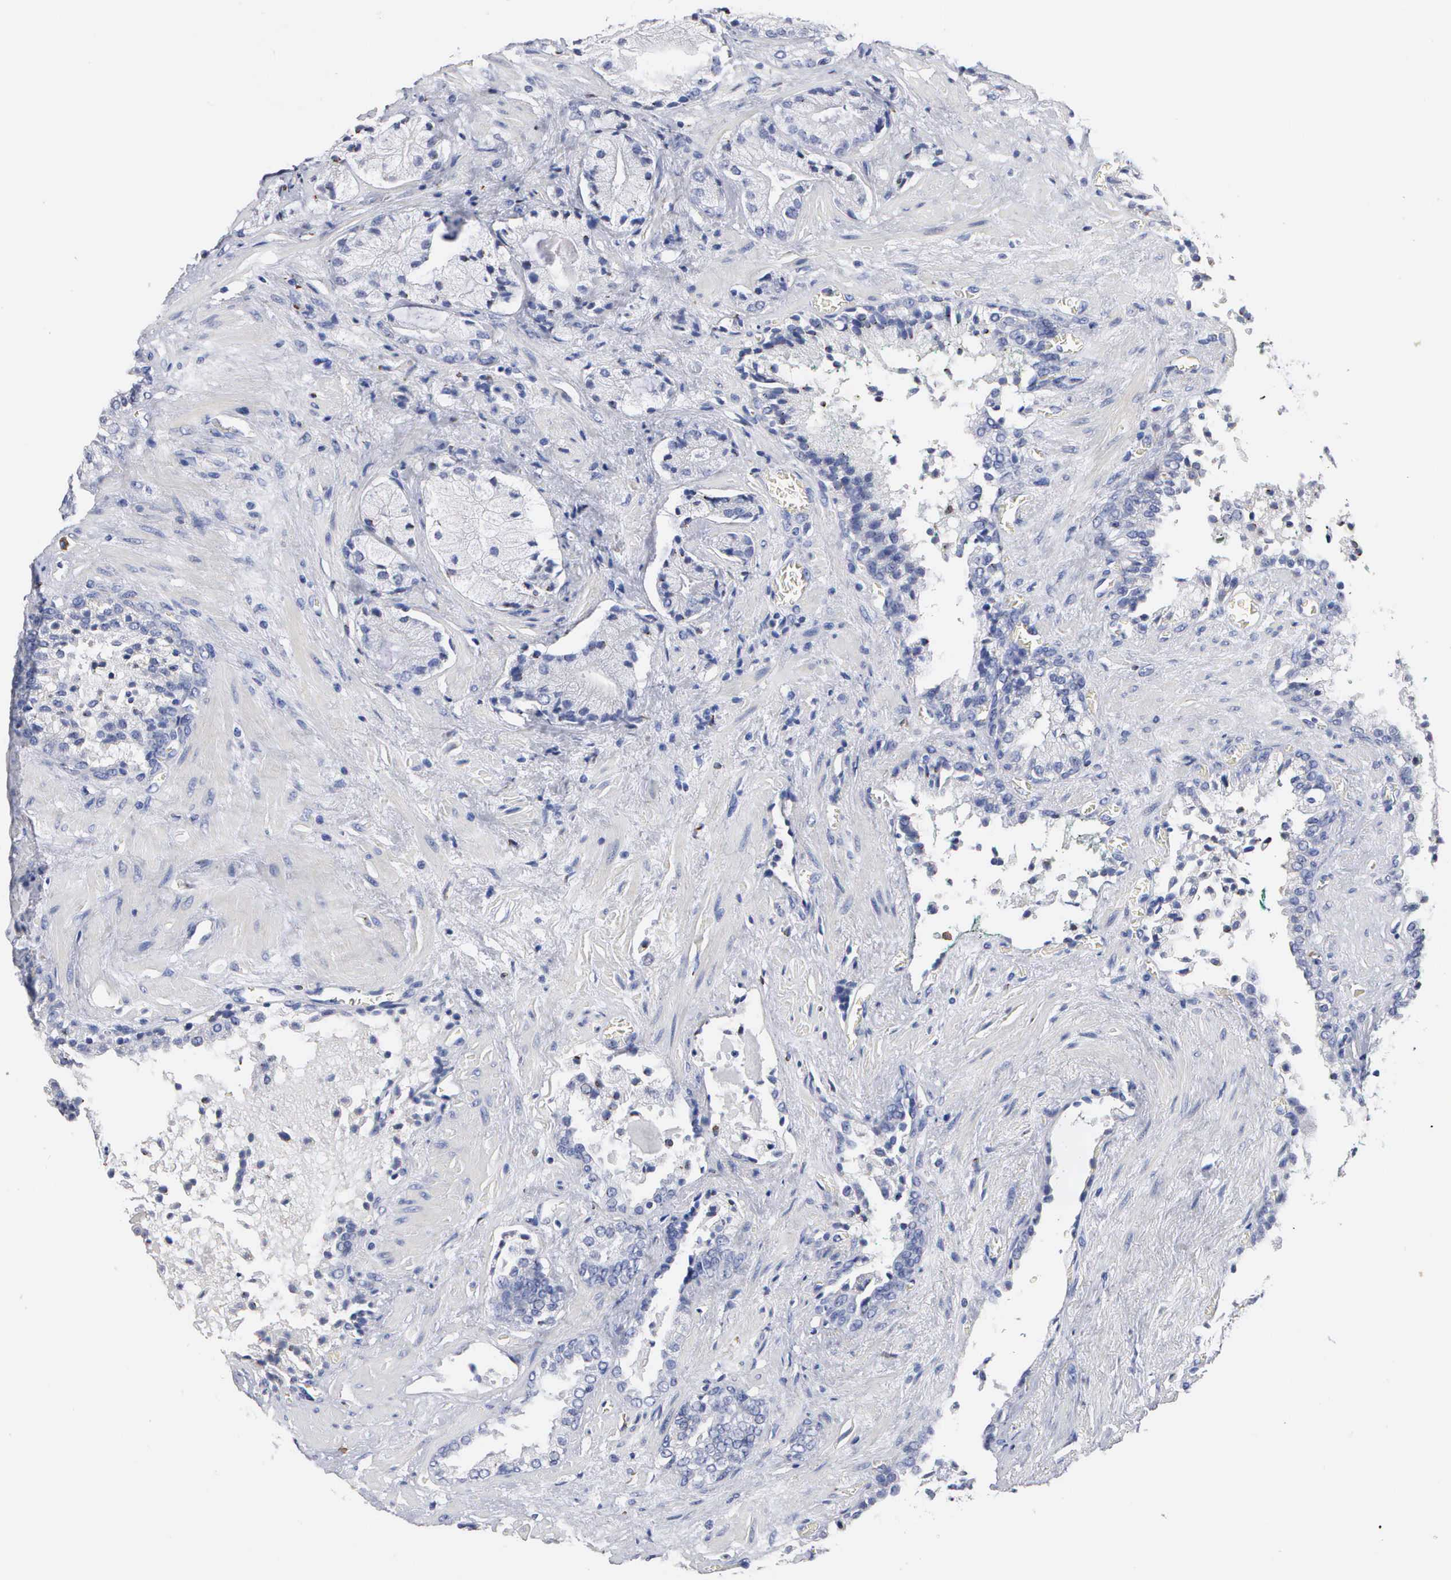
{"staining": {"intensity": "negative", "quantity": "none", "location": "none"}, "tissue": "prostate cancer", "cell_type": "Tumor cells", "image_type": "cancer", "snomed": [{"axis": "morphology", "description": "Adenocarcinoma, Medium grade"}, {"axis": "topography", "description": "Prostate"}], "caption": "The micrograph demonstrates no significant positivity in tumor cells of prostate cancer (adenocarcinoma (medium-grade)).", "gene": "ASPHD2", "patient": {"sex": "male", "age": 70}}